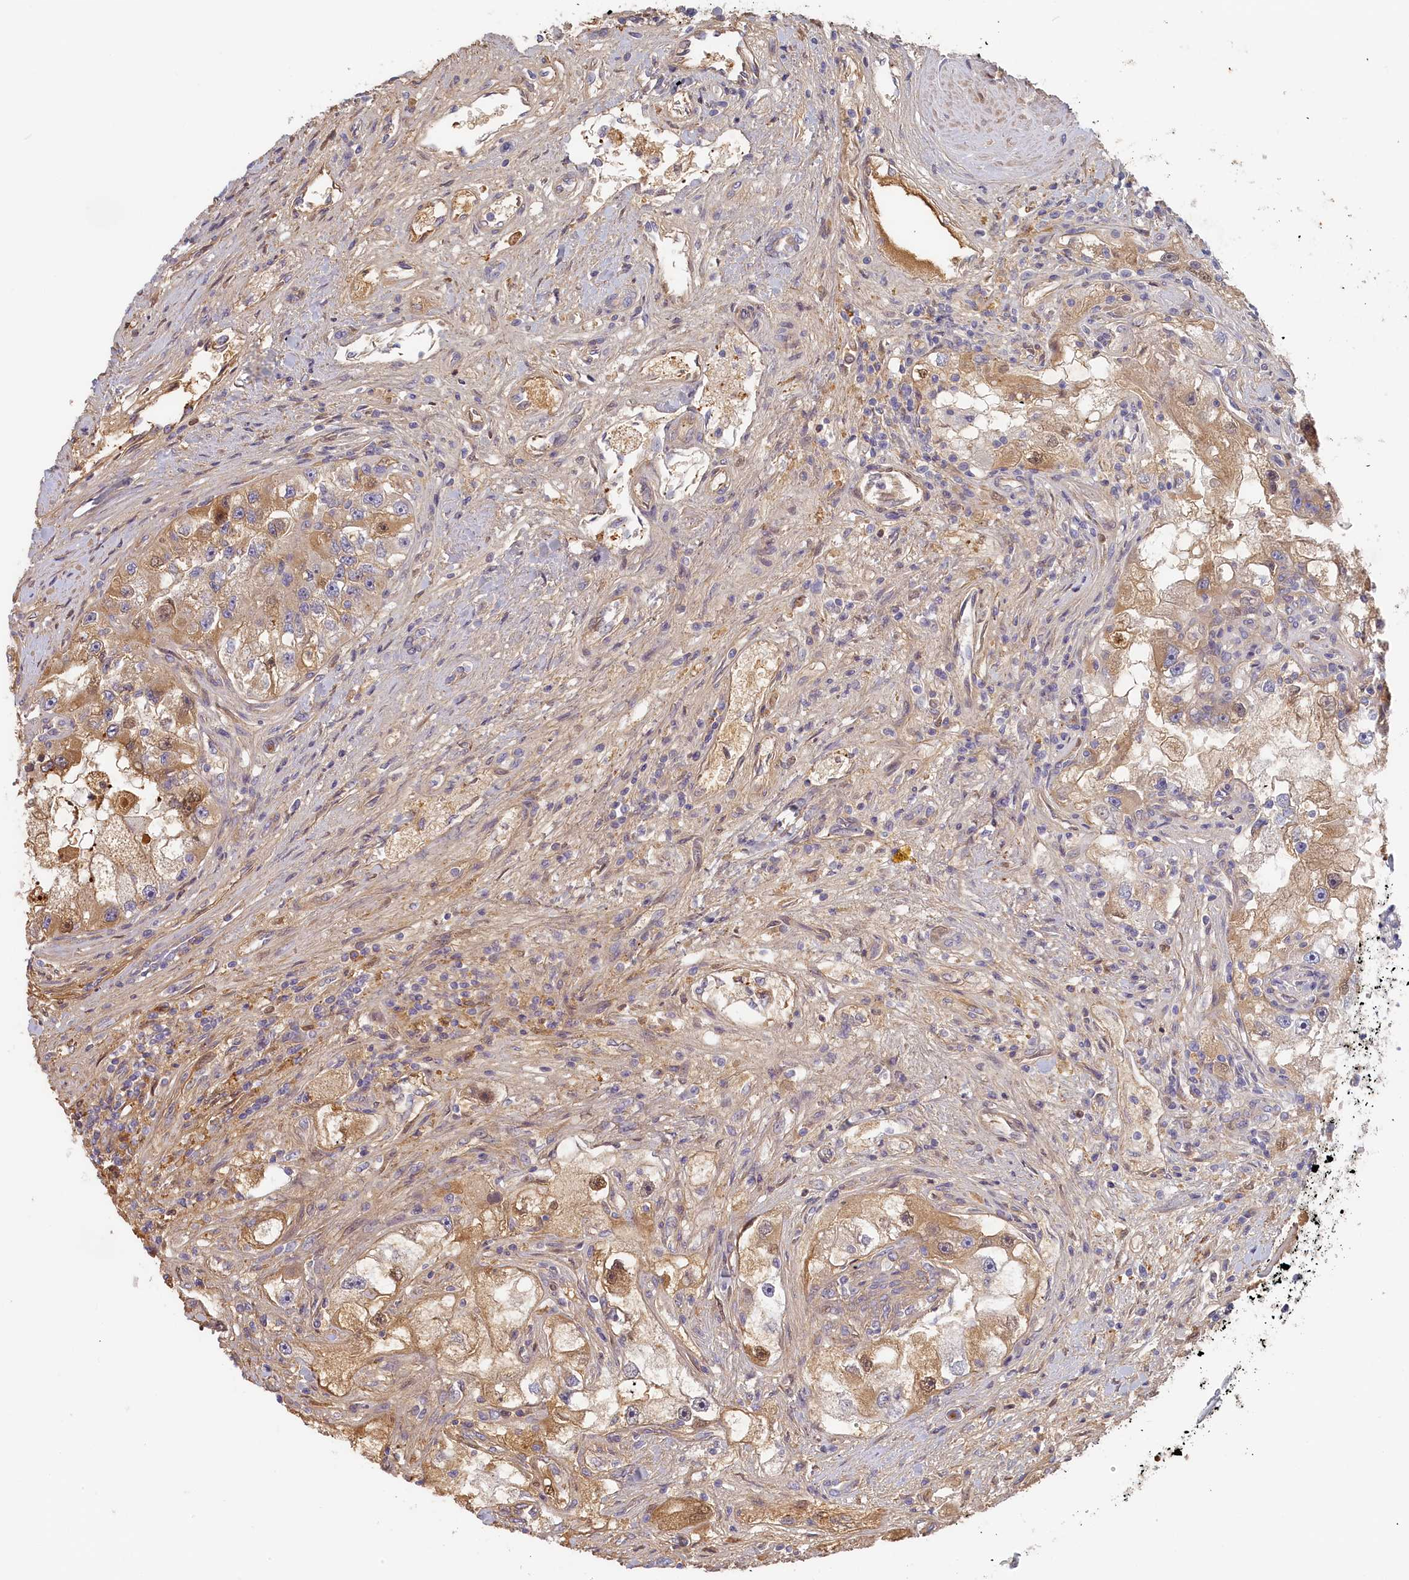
{"staining": {"intensity": "moderate", "quantity": "25%-75%", "location": "cytoplasmic/membranous"}, "tissue": "renal cancer", "cell_type": "Tumor cells", "image_type": "cancer", "snomed": [{"axis": "morphology", "description": "Adenocarcinoma, NOS"}, {"axis": "topography", "description": "Kidney"}], "caption": "High-power microscopy captured an immunohistochemistry histopathology image of renal cancer, revealing moderate cytoplasmic/membranous positivity in approximately 25%-75% of tumor cells. (Brightfield microscopy of DAB IHC at high magnification).", "gene": "STX16", "patient": {"sex": "male", "age": 63}}